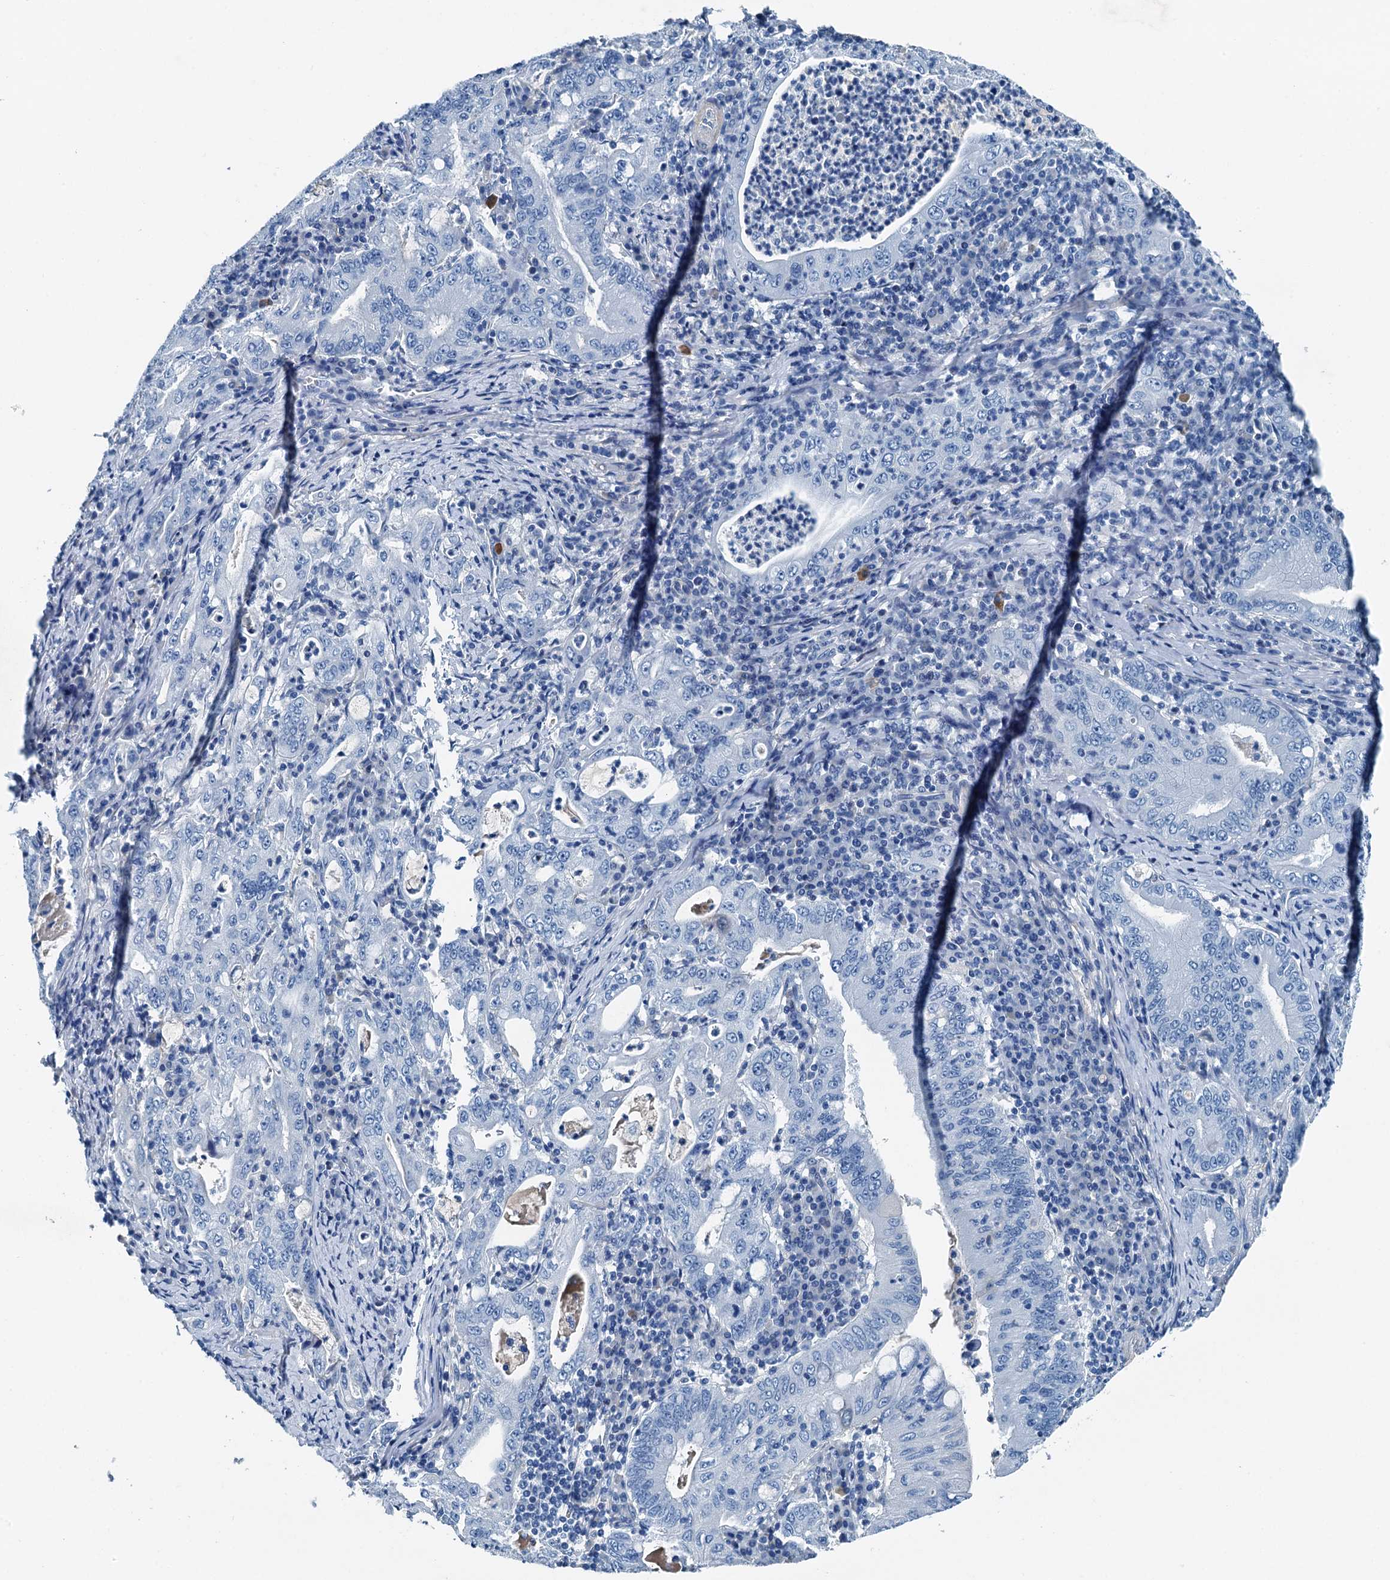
{"staining": {"intensity": "negative", "quantity": "none", "location": "none"}, "tissue": "stomach cancer", "cell_type": "Tumor cells", "image_type": "cancer", "snomed": [{"axis": "morphology", "description": "Normal tissue, NOS"}, {"axis": "morphology", "description": "Adenocarcinoma, NOS"}, {"axis": "topography", "description": "Esophagus"}, {"axis": "topography", "description": "Stomach, upper"}, {"axis": "topography", "description": "Peripheral nerve tissue"}], "caption": "An immunohistochemistry (IHC) histopathology image of adenocarcinoma (stomach) is shown. There is no staining in tumor cells of adenocarcinoma (stomach).", "gene": "RAB3IL1", "patient": {"sex": "male", "age": 62}}